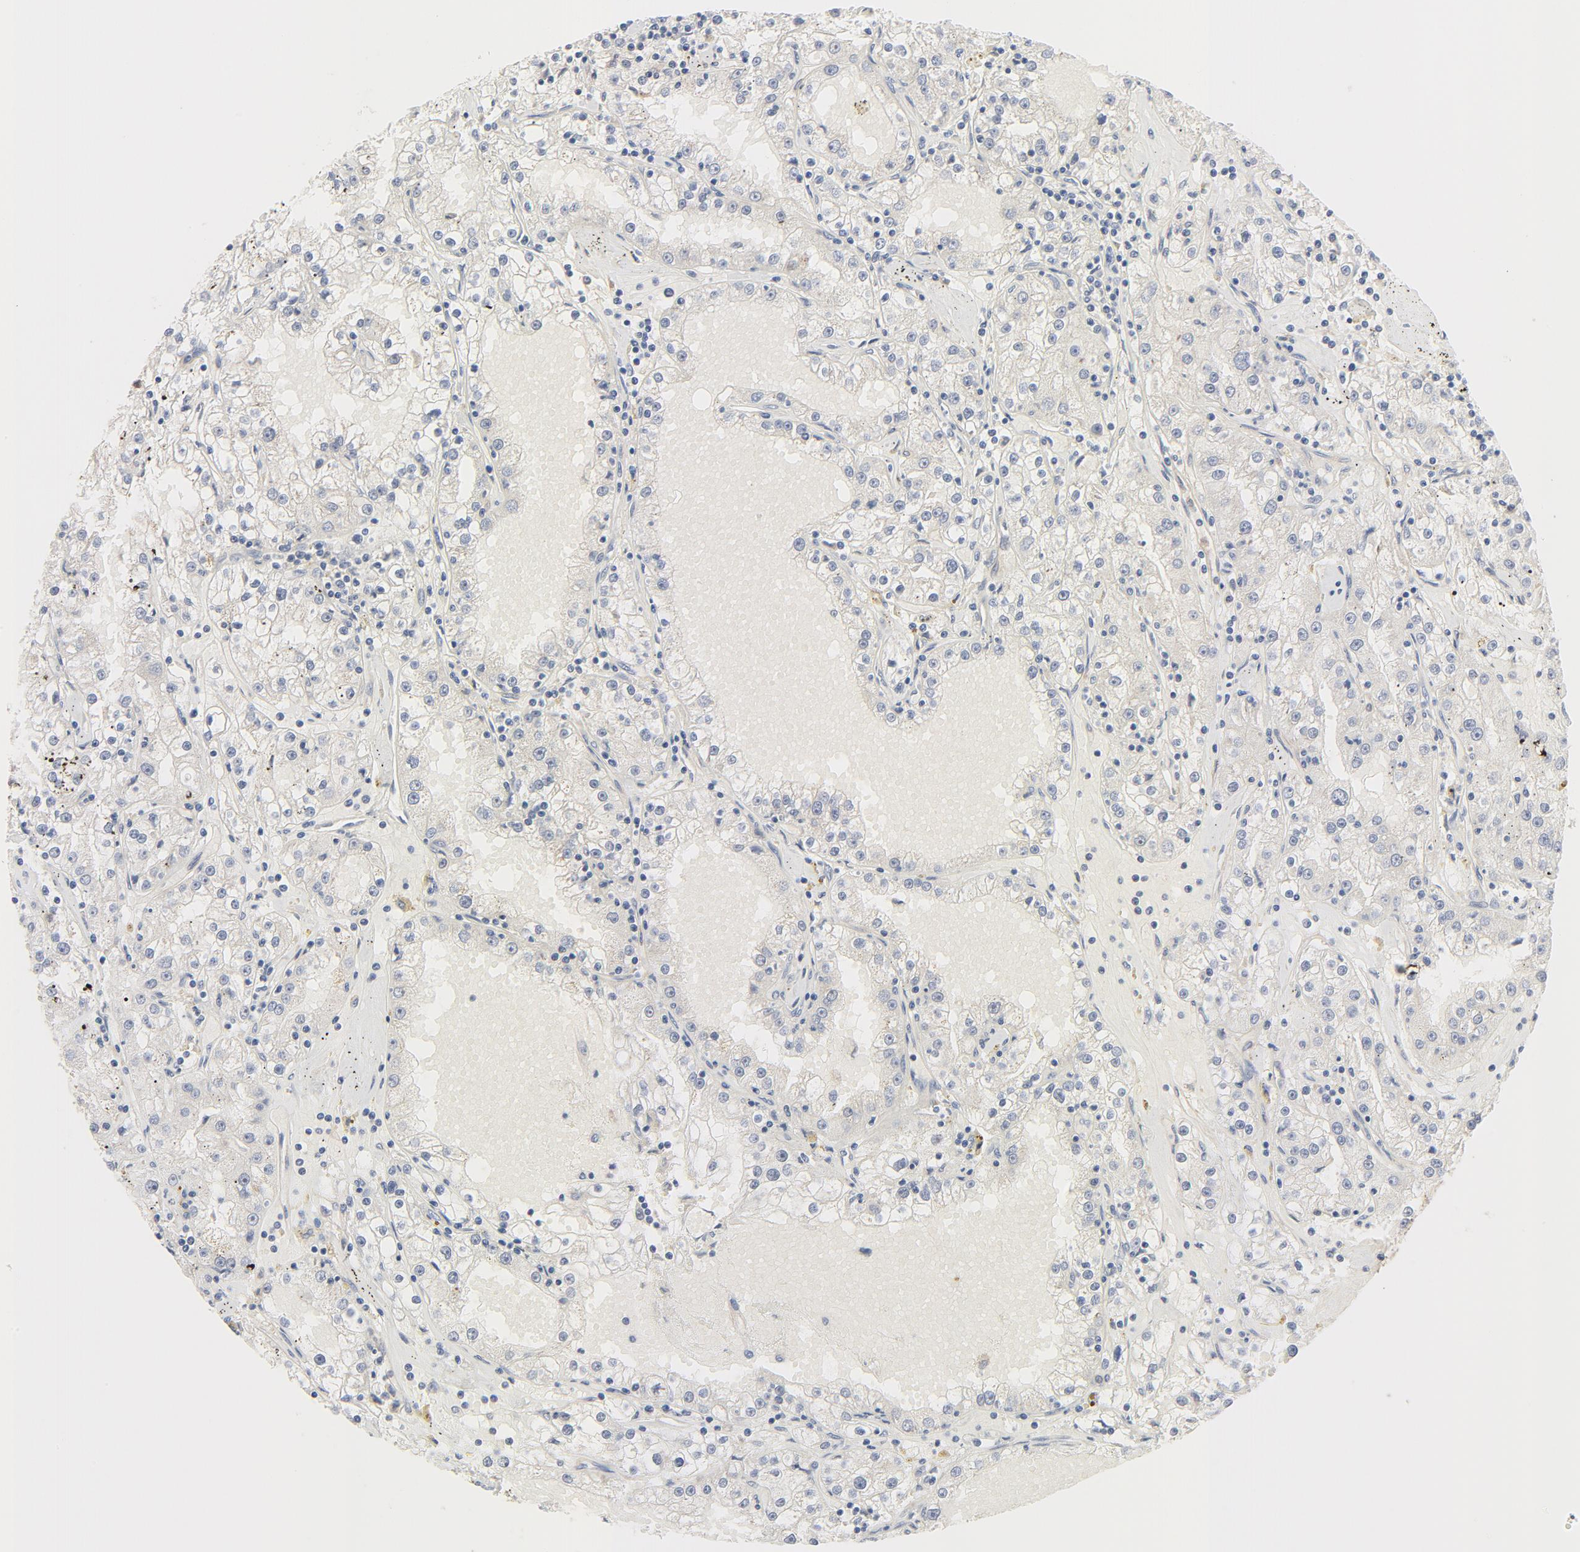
{"staining": {"intensity": "negative", "quantity": "none", "location": "none"}, "tissue": "renal cancer", "cell_type": "Tumor cells", "image_type": "cancer", "snomed": [{"axis": "morphology", "description": "Adenocarcinoma, NOS"}, {"axis": "topography", "description": "Kidney"}], "caption": "IHC of renal adenocarcinoma demonstrates no expression in tumor cells.", "gene": "MAP2K7", "patient": {"sex": "male", "age": 56}}